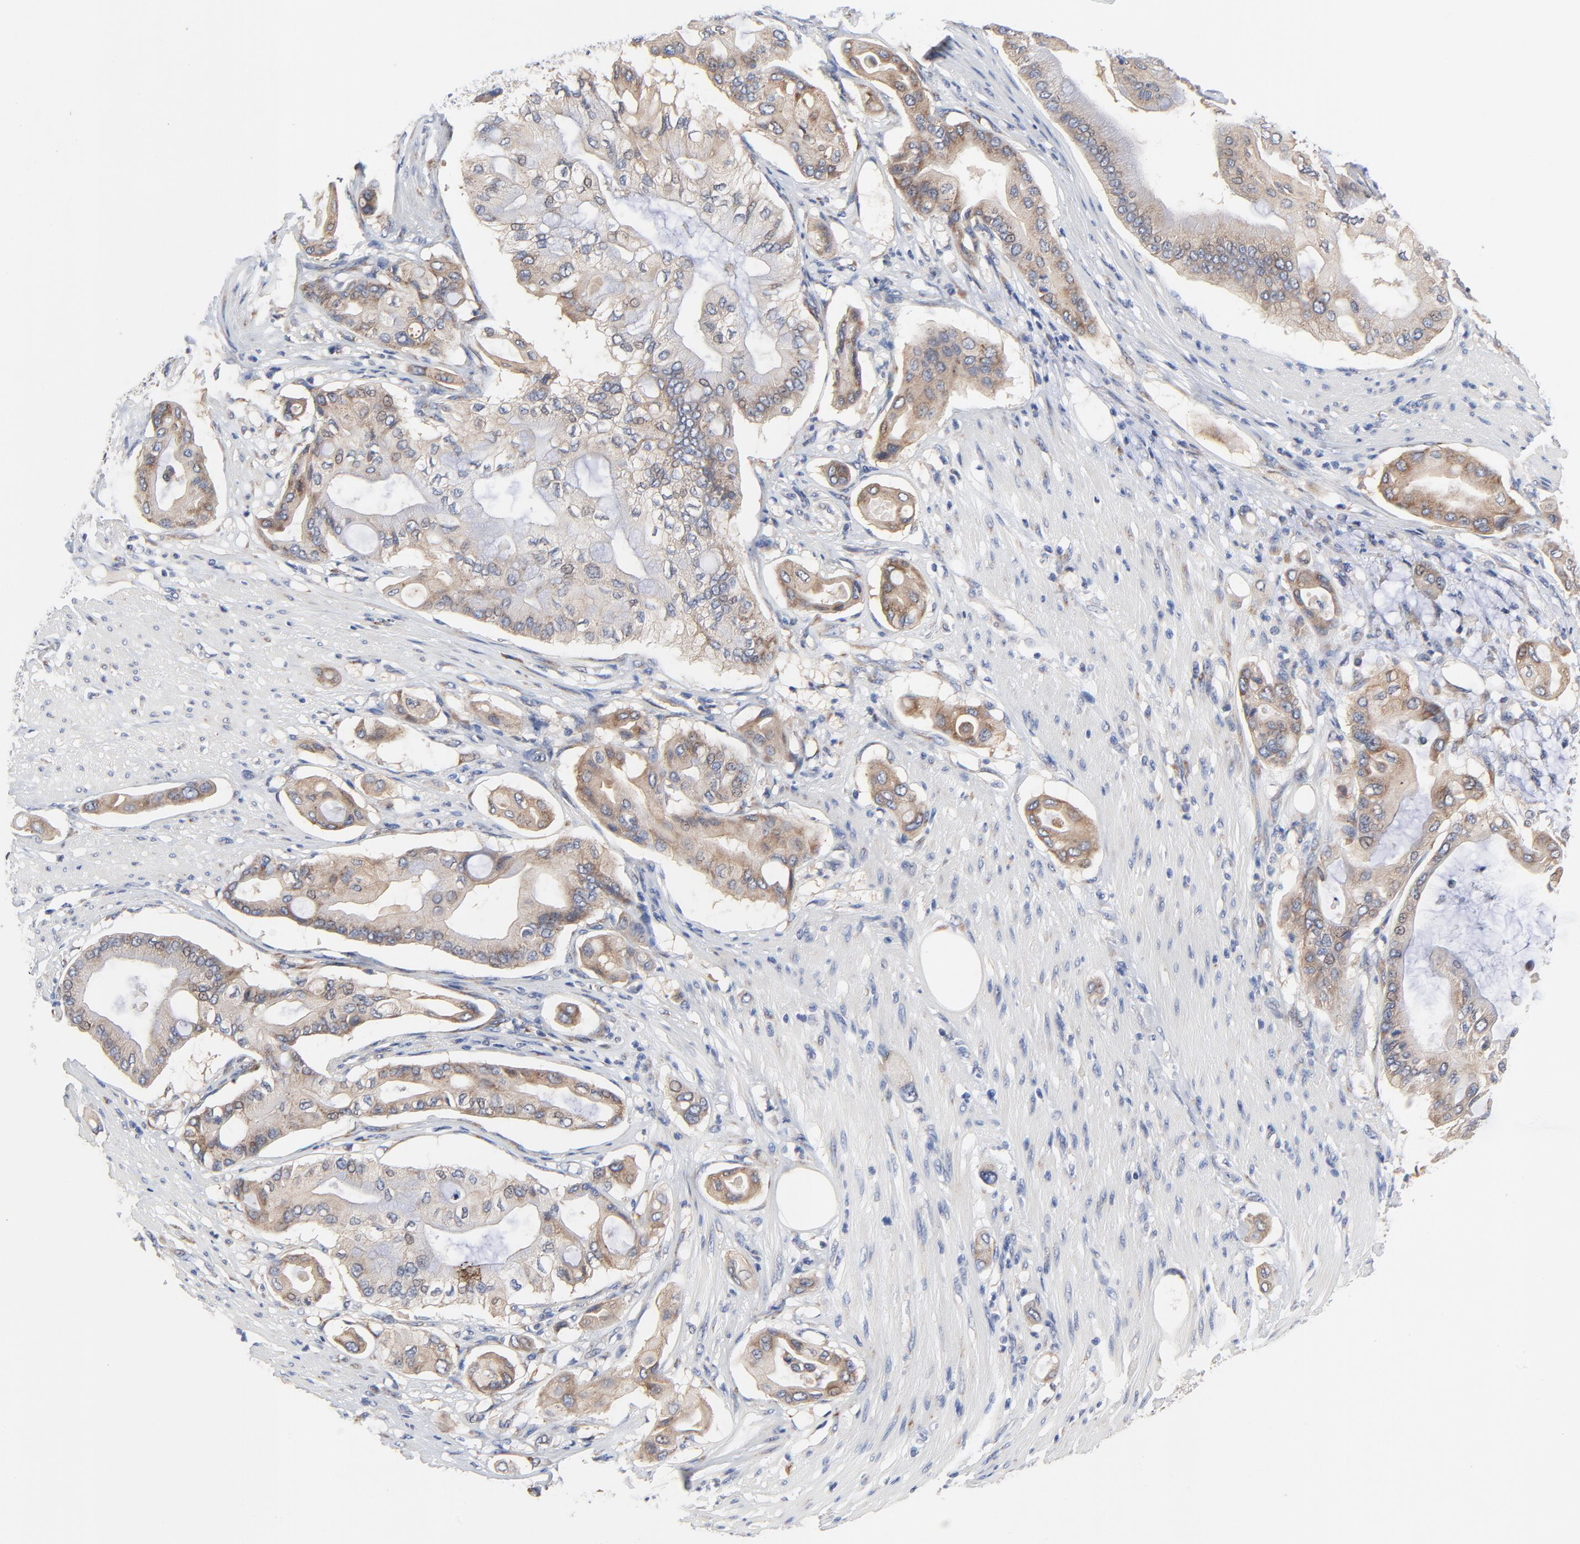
{"staining": {"intensity": "moderate", "quantity": "25%-75%", "location": "cytoplasmic/membranous"}, "tissue": "pancreatic cancer", "cell_type": "Tumor cells", "image_type": "cancer", "snomed": [{"axis": "morphology", "description": "Adenocarcinoma, NOS"}, {"axis": "morphology", "description": "Adenocarcinoma, metastatic, NOS"}, {"axis": "topography", "description": "Lymph node"}, {"axis": "topography", "description": "Pancreas"}, {"axis": "topography", "description": "Duodenum"}], "caption": "Protein analysis of pancreatic cancer tissue demonstrates moderate cytoplasmic/membranous expression in about 25%-75% of tumor cells. Nuclei are stained in blue.", "gene": "VAV2", "patient": {"sex": "female", "age": 64}}